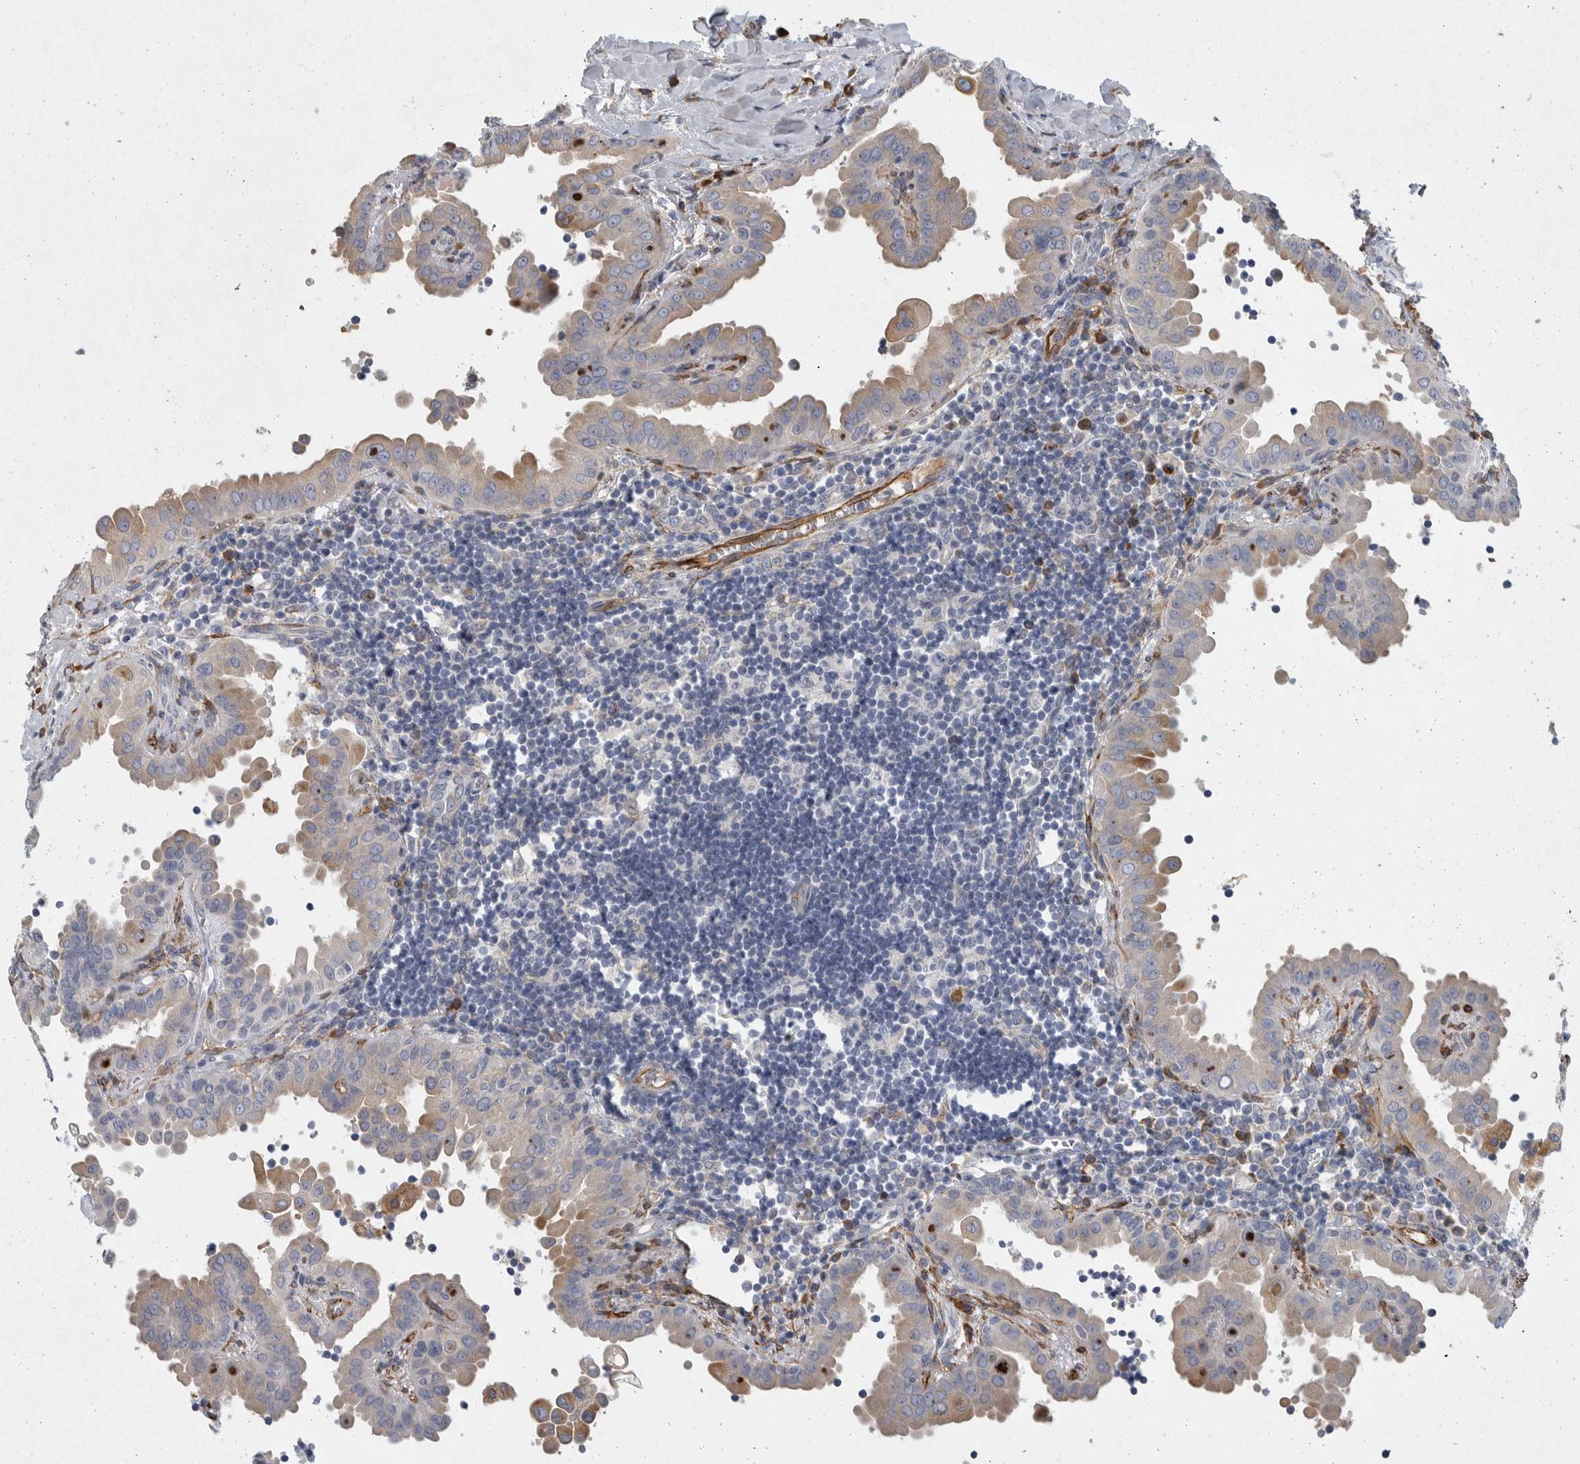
{"staining": {"intensity": "weak", "quantity": "25%-75%", "location": "cytoplasmic/membranous"}, "tissue": "thyroid cancer", "cell_type": "Tumor cells", "image_type": "cancer", "snomed": [{"axis": "morphology", "description": "Papillary adenocarcinoma, NOS"}, {"axis": "topography", "description": "Thyroid gland"}], "caption": "Protein expression analysis of human thyroid cancer (papillary adenocarcinoma) reveals weak cytoplasmic/membranous staining in approximately 25%-75% of tumor cells. (DAB (3,3'-diaminobenzidine) IHC, brown staining for protein, blue staining for nuclei).", "gene": "MINPP1", "patient": {"sex": "male", "age": 33}}